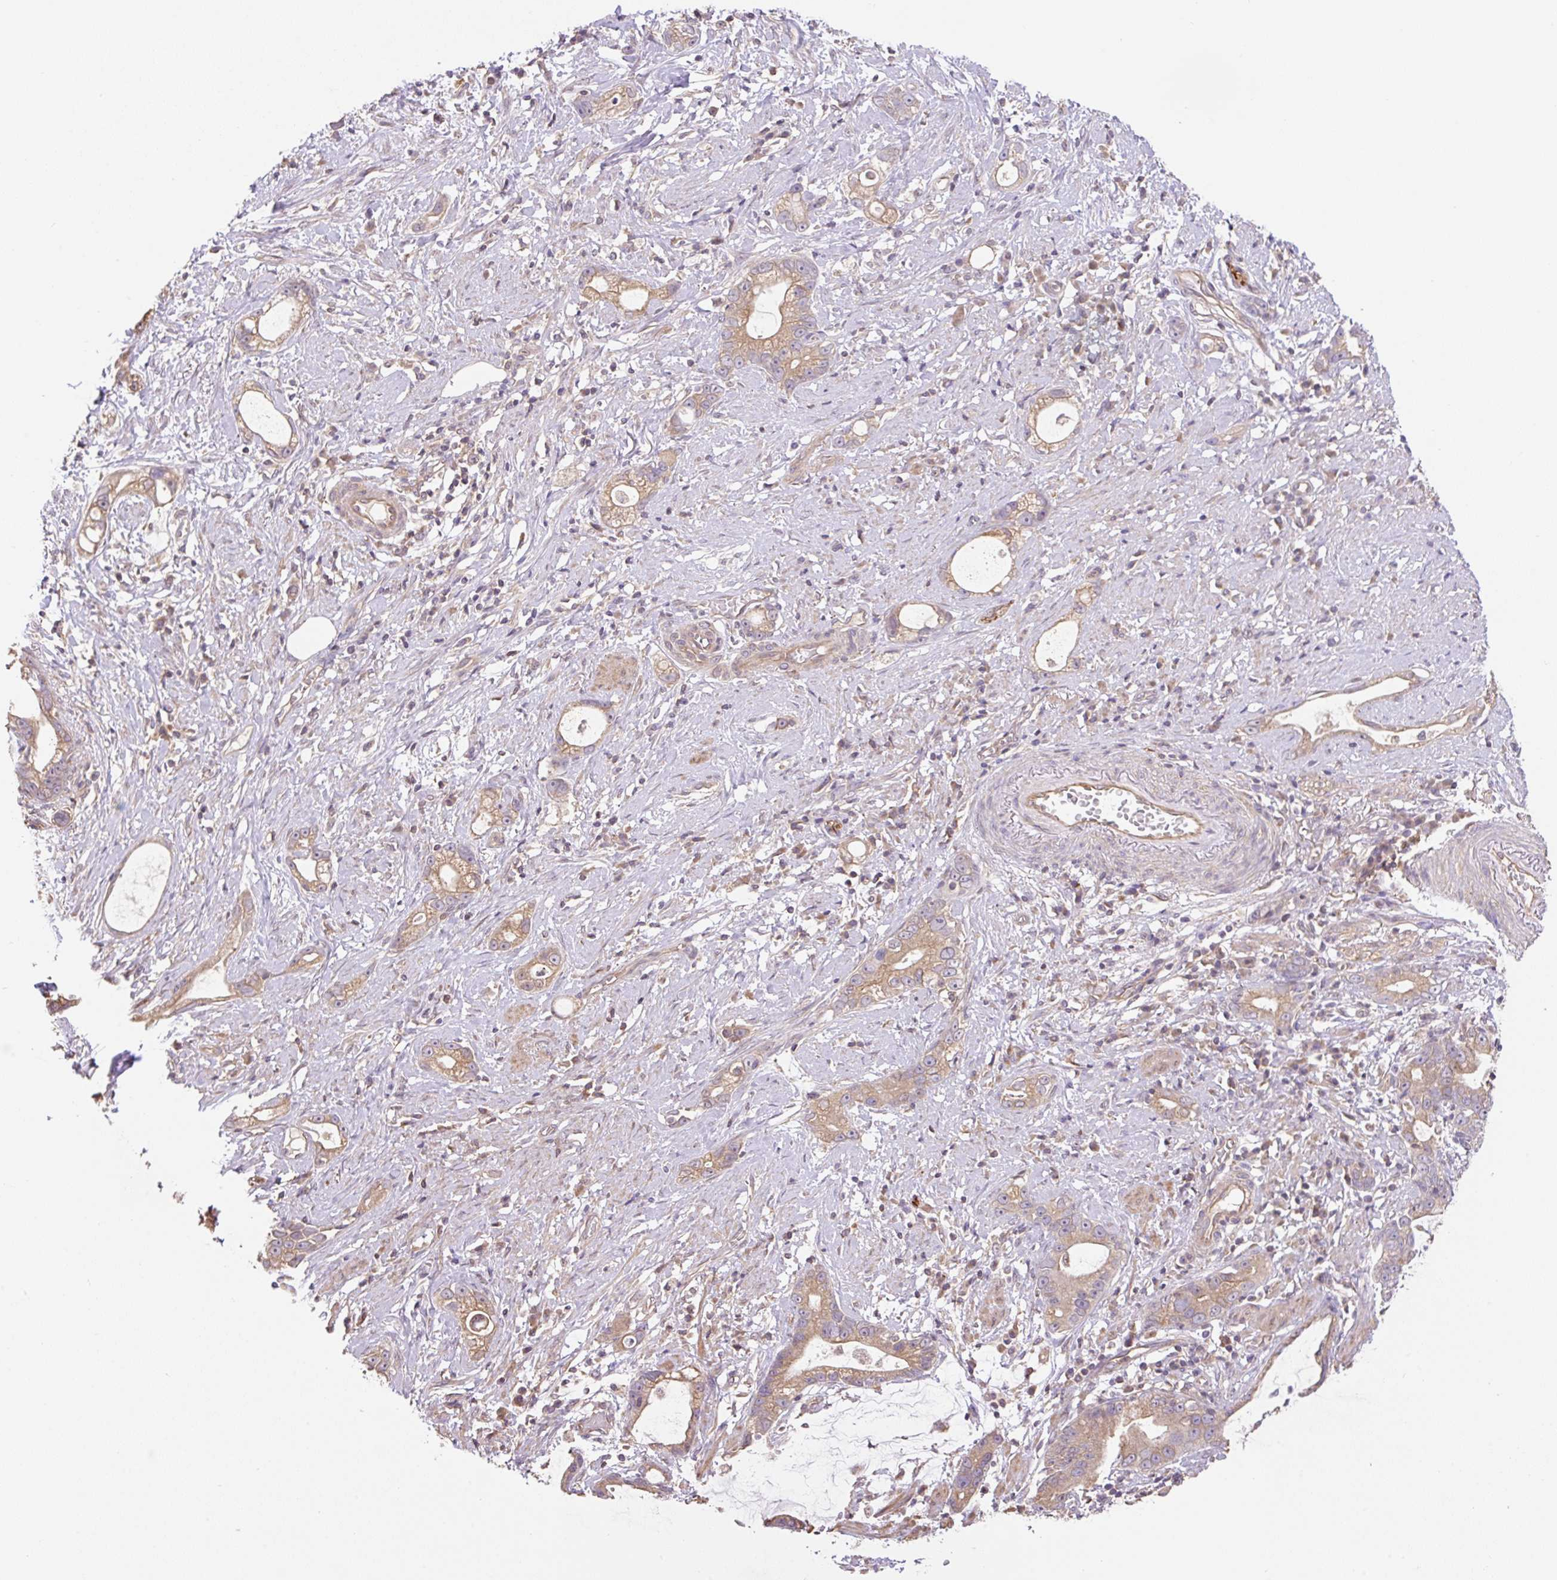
{"staining": {"intensity": "moderate", "quantity": ">75%", "location": "cytoplasmic/membranous"}, "tissue": "stomach cancer", "cell_type": "Tumor cells", "image_type": "cancer", "snomed": [{"axis": "morphology", "description": "Adenocarcinoma, NOS"}, {"axis": "topography", "description": "Stomach"}], "caption": "The immunohistochemical stain labels moderate cytoplasmic/membranous staining in tumor cells of stomach cancer tissue. (DAB (3,3'-diaminobenzidine) IHC with brightfield microscopy, high magnification).", "gene": "COX8A", "patient": {"sex": "male", "age": 55}}